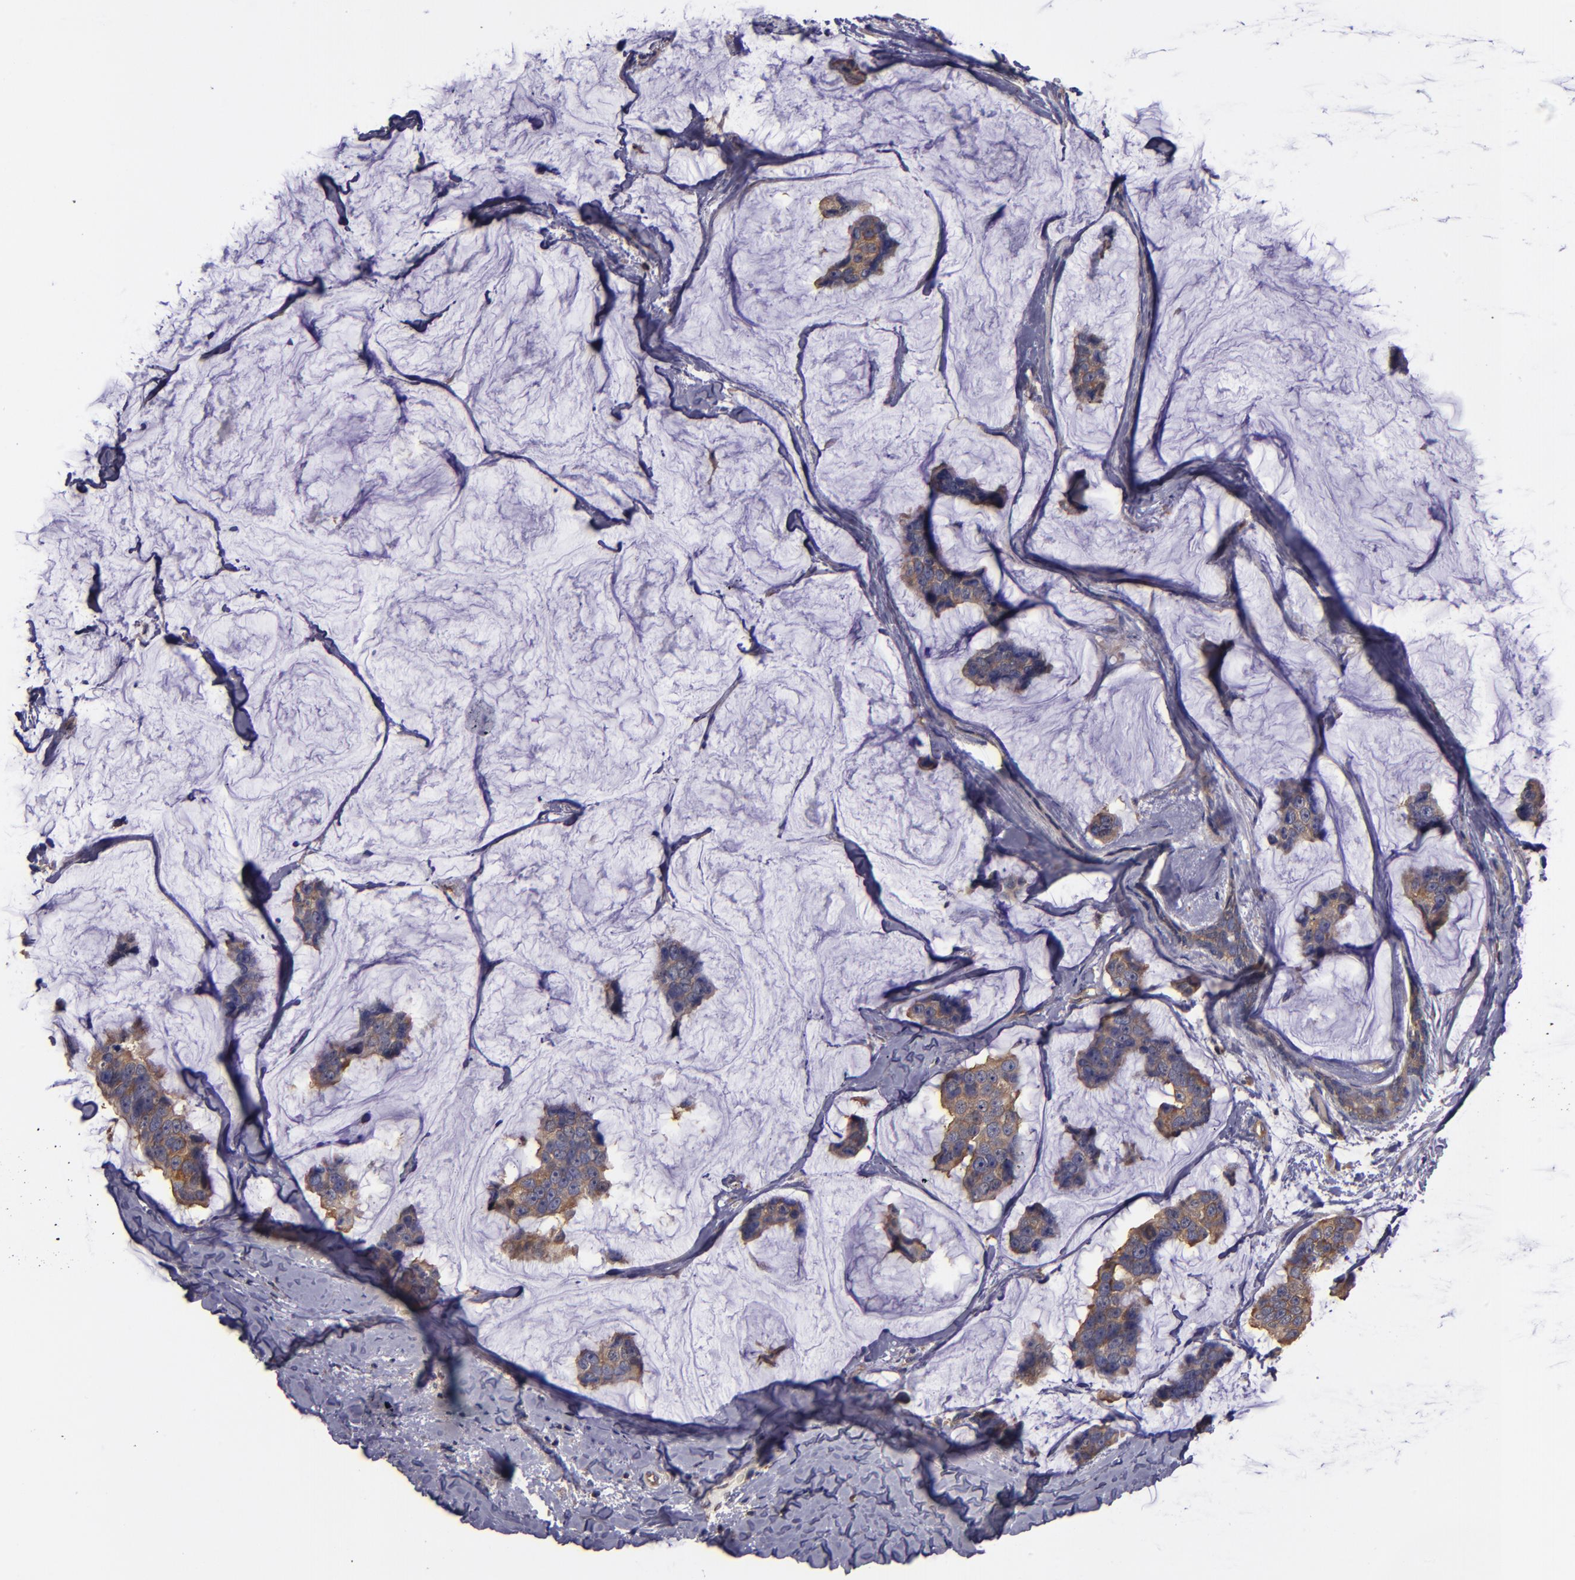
{"staining": {"intensity": "moderate", "quantity": ">75%", "location": "cytoplasmic/membranous"}, "tissue": "breast cancer", "cell_type": "Tumor cells", "image_type": "cancer", "snomed": [{"axis": "morphology", "description": "Normal tissue, NOS"}, {"axis": "morphology", "description": "Duct carcinoma"}, {"axis": "topography", "description": "Breast"}], "caption": "Breast cancer was stained to show a protein in brown. There is medium levels of moderate cytoplasmic/membranous staining in approximately >75% of tumor cells.", "gene": "CARS1", "patient": {"sex": "female", "age": 50}}